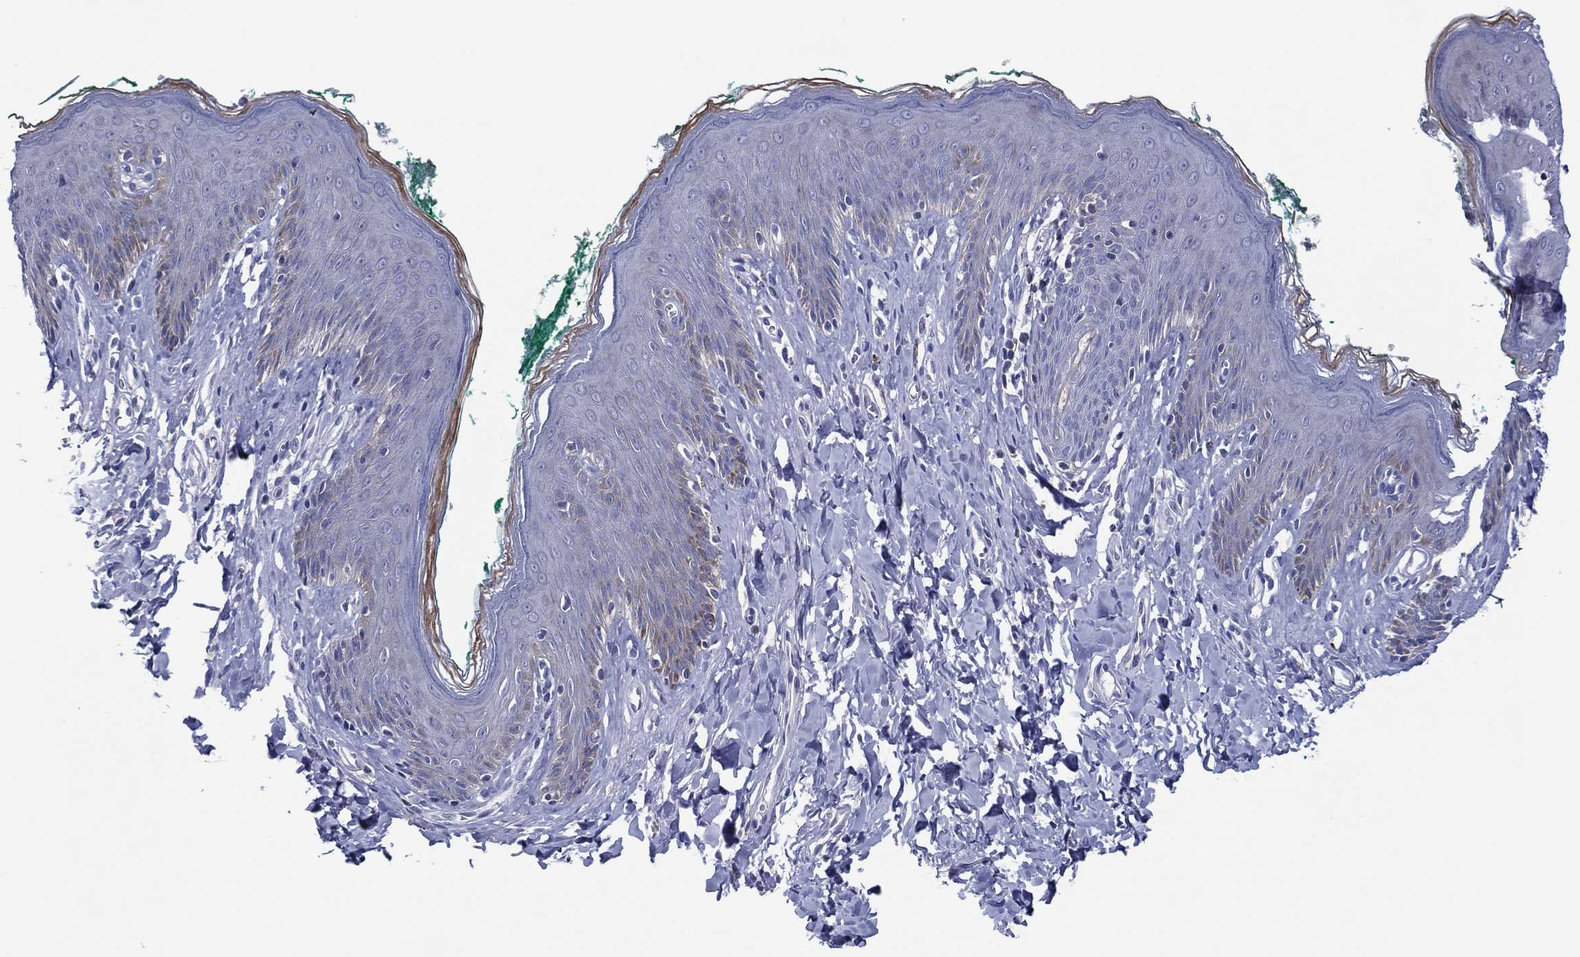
{"staining": {"intensity": "moderate", "quantity": "<25%", "location": "cytoplasmic/membranous"}, "tissue": "skin", "cell_type": "Epidermal cells", "image_type": "normal", "snomed": [{"axis": "morphology", "description": "Normal tissue, NOS"}, {"axis": "topography", "description": "Vulva"}], "caption": "Immunohistochemistry (IHC) image of benign skin: skin stained using IHC reveals low levels of moderate protein expression localized specifically in the cytoplasmic/membranous of epidermal cells, appearing as a cytoplasmic/membranous brown color.", "gene": "TRIM31", "patient": {"sex": "female", "age": 66}}